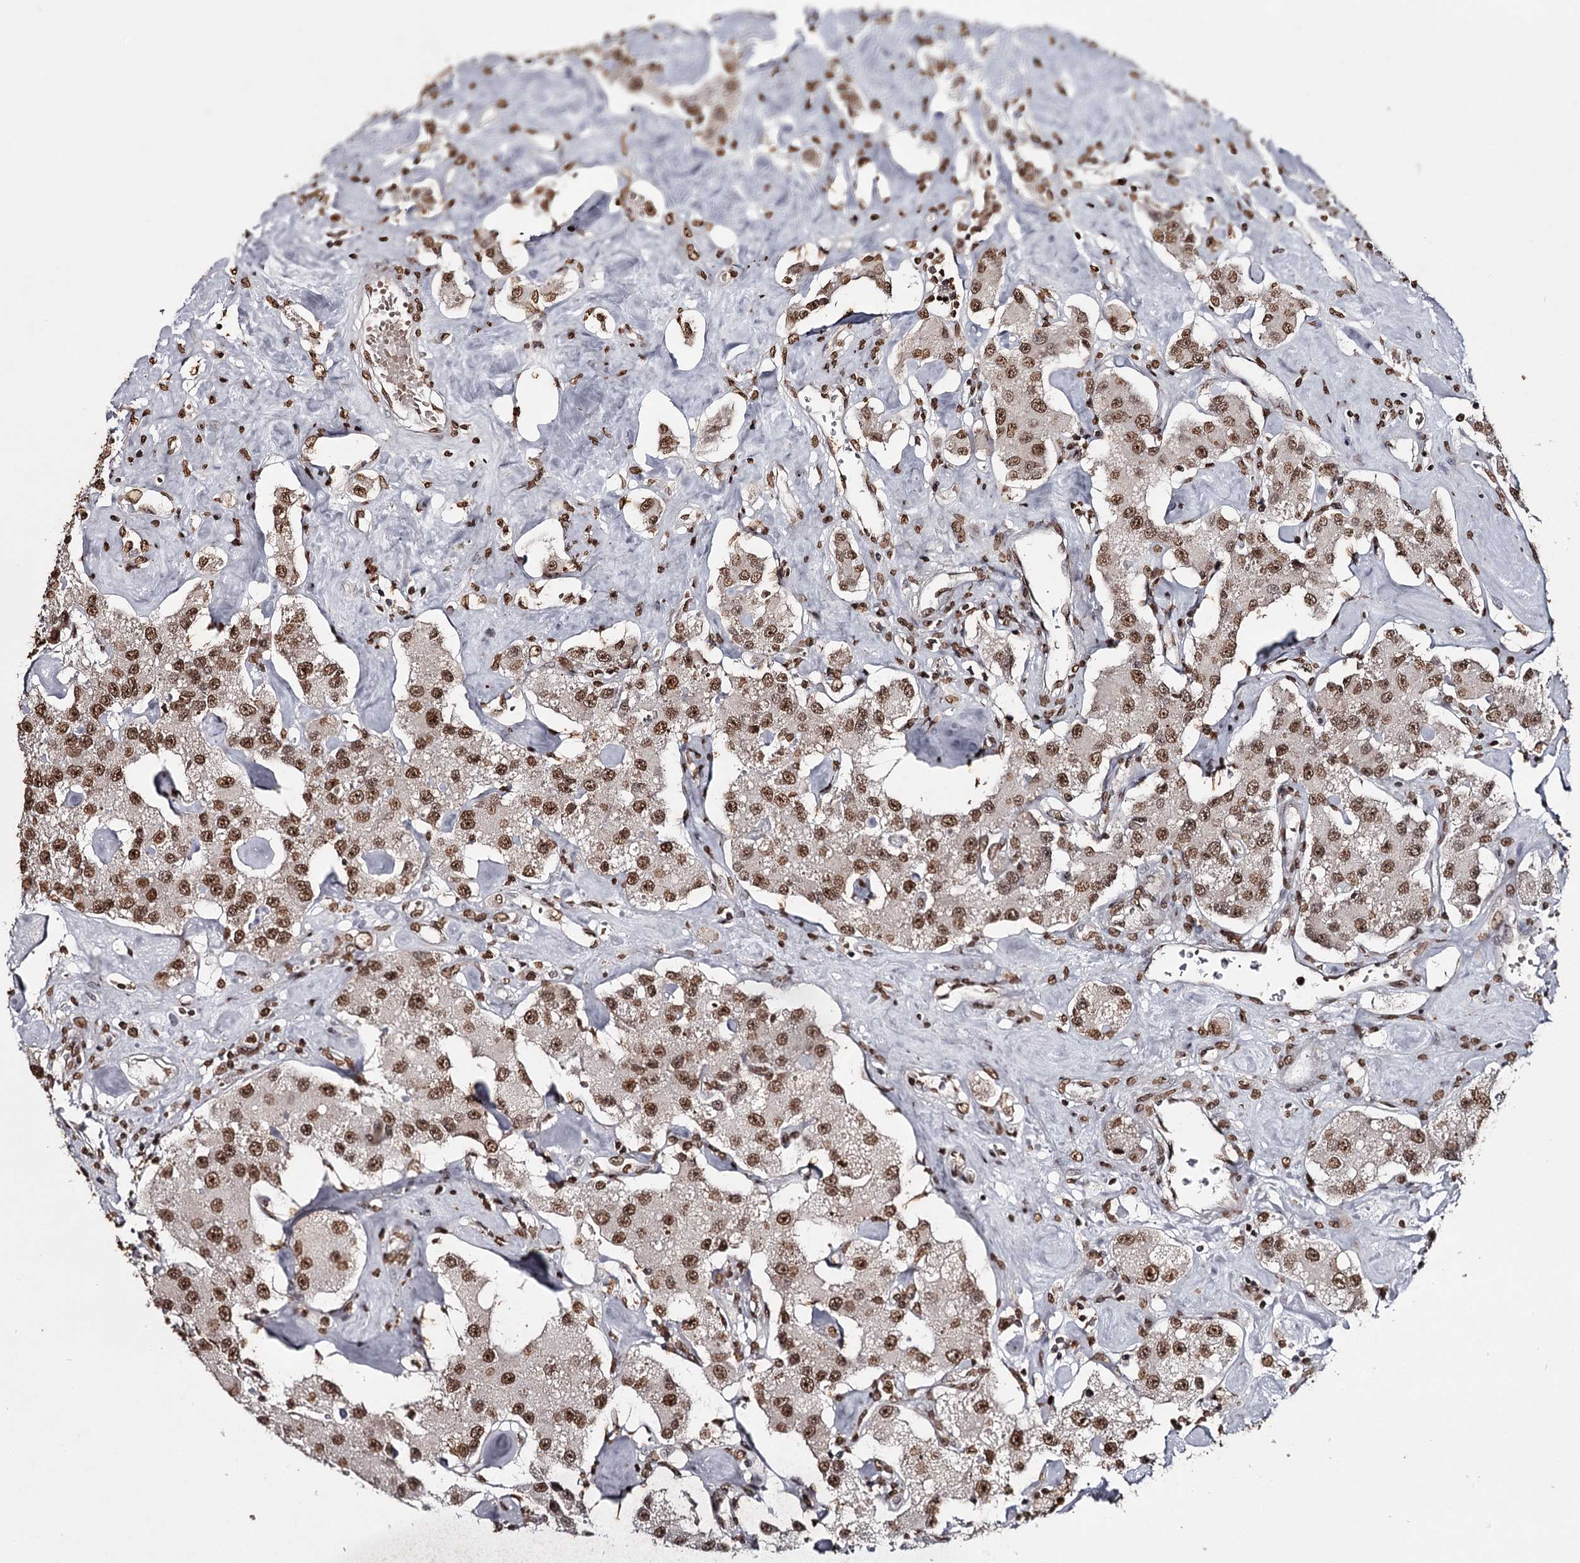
{"staining": {"intensity": "strong", "quantity": ">75%", "location": "nuclear"}, "tissue": "carcinoid", "cell_type": "Tumor cells", "image_type": "cancer", "snomed": [{"axis": "morphology", "description": "Carcinoid, malignant, NOS"}, {"axis": "topography", "description": "Pancreas"}], "caption": "Strong nuclear positivity for a protein is identified in approximately >75% of tumor cells of carcinoid (malignant) using immunohistochemistry.", "gene": "THYN1", "patient": {"sex": "male", "age": 41}}